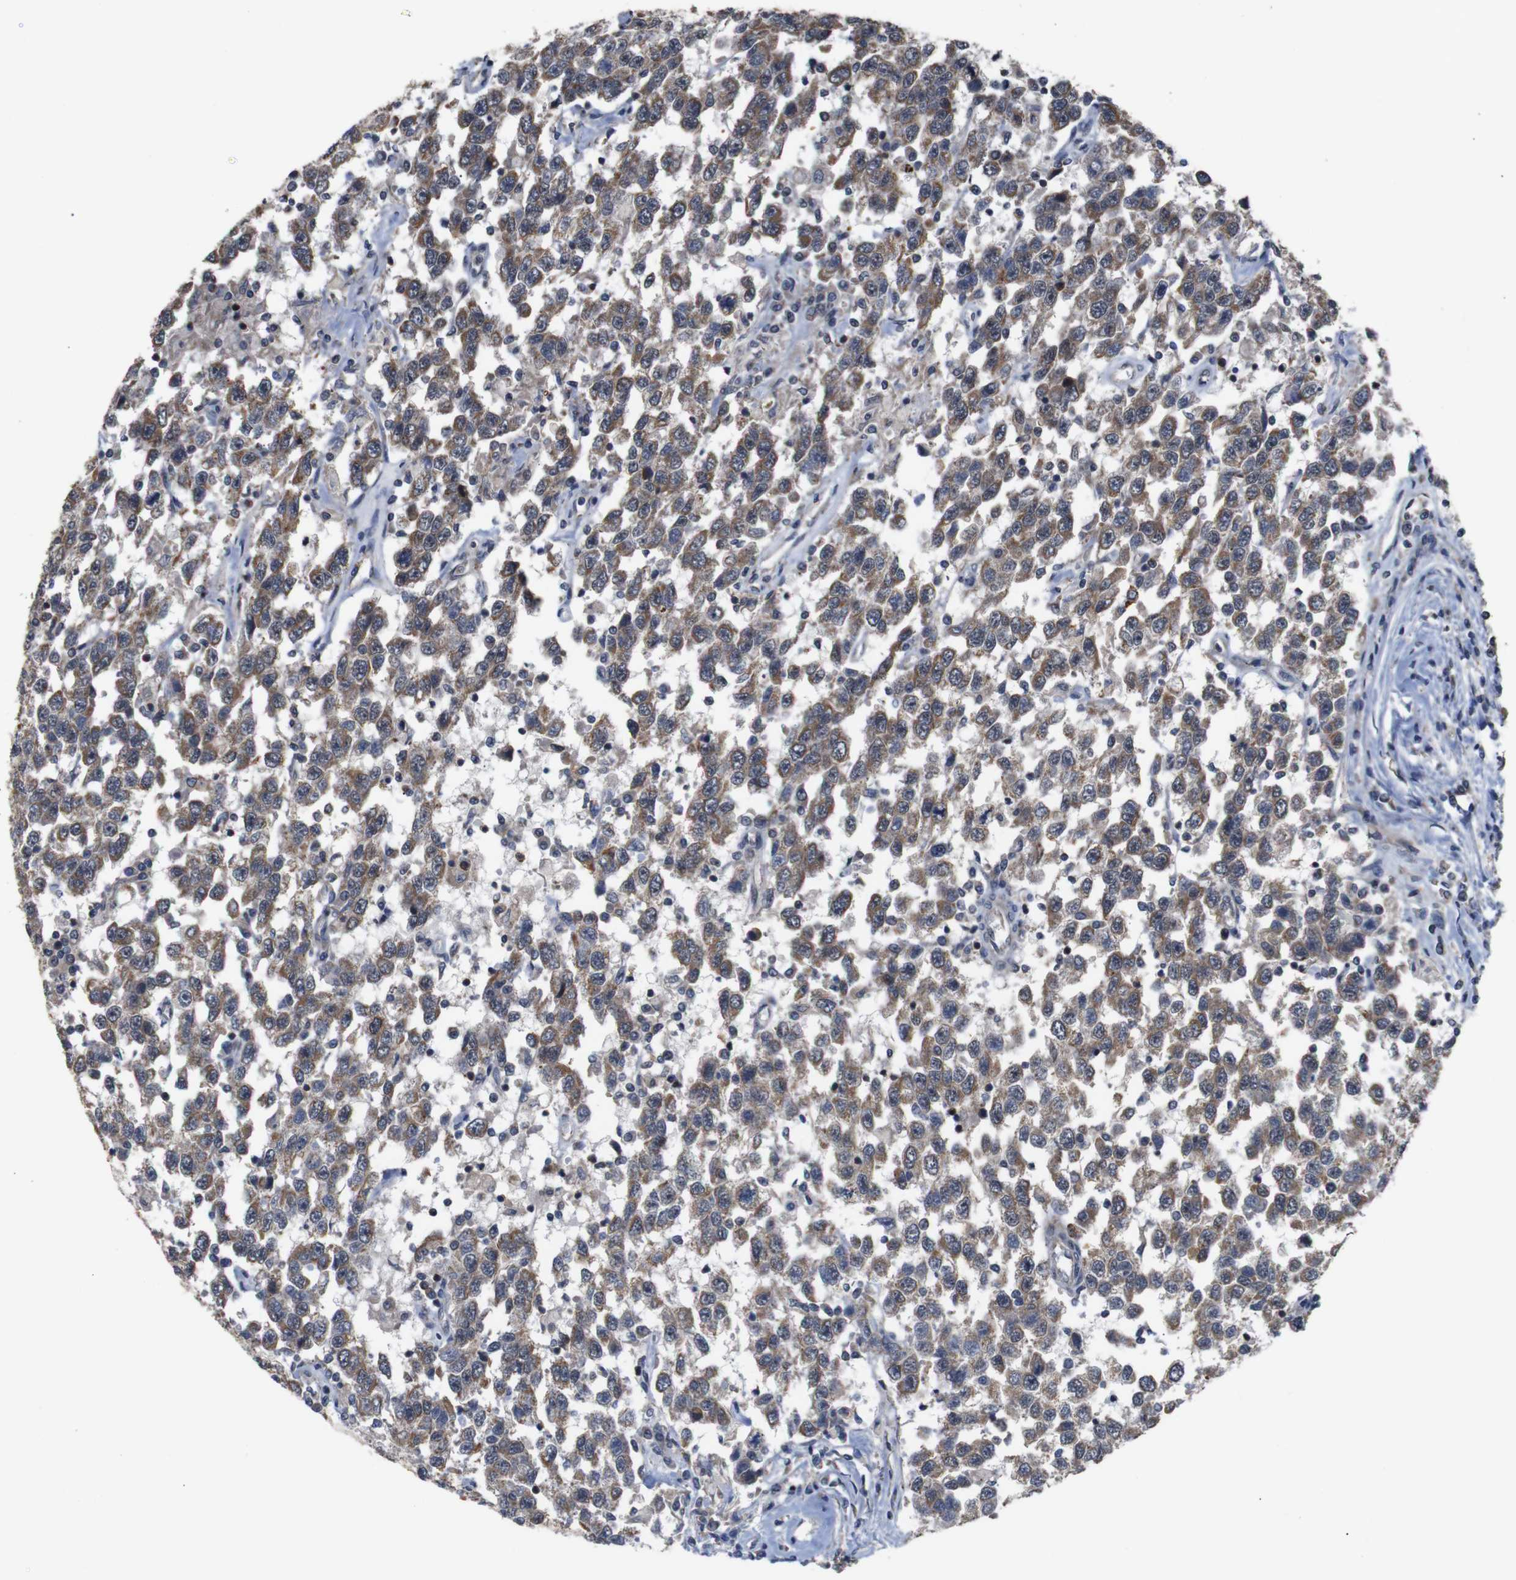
{"staining": {"intensity": "moderate", "quantity": ">75%", "location": "cytoplasmic/membranous"}, "tissue": "testis cancer", "cell_type": "Tumor cells", "image_type": "cancer", "snomed": [{"axis": "morphology", "description": "Seminoma, NOS"}, {"axis": "topography", "description": "Testis"}], "caption": "The immunohistochemical stain shows moderate cytoplasmic/membranous positivity in tumor cells of testis seminoma tissue.", "gene": "ATP7B", "patient": {"sex": "male", "age": 41}}